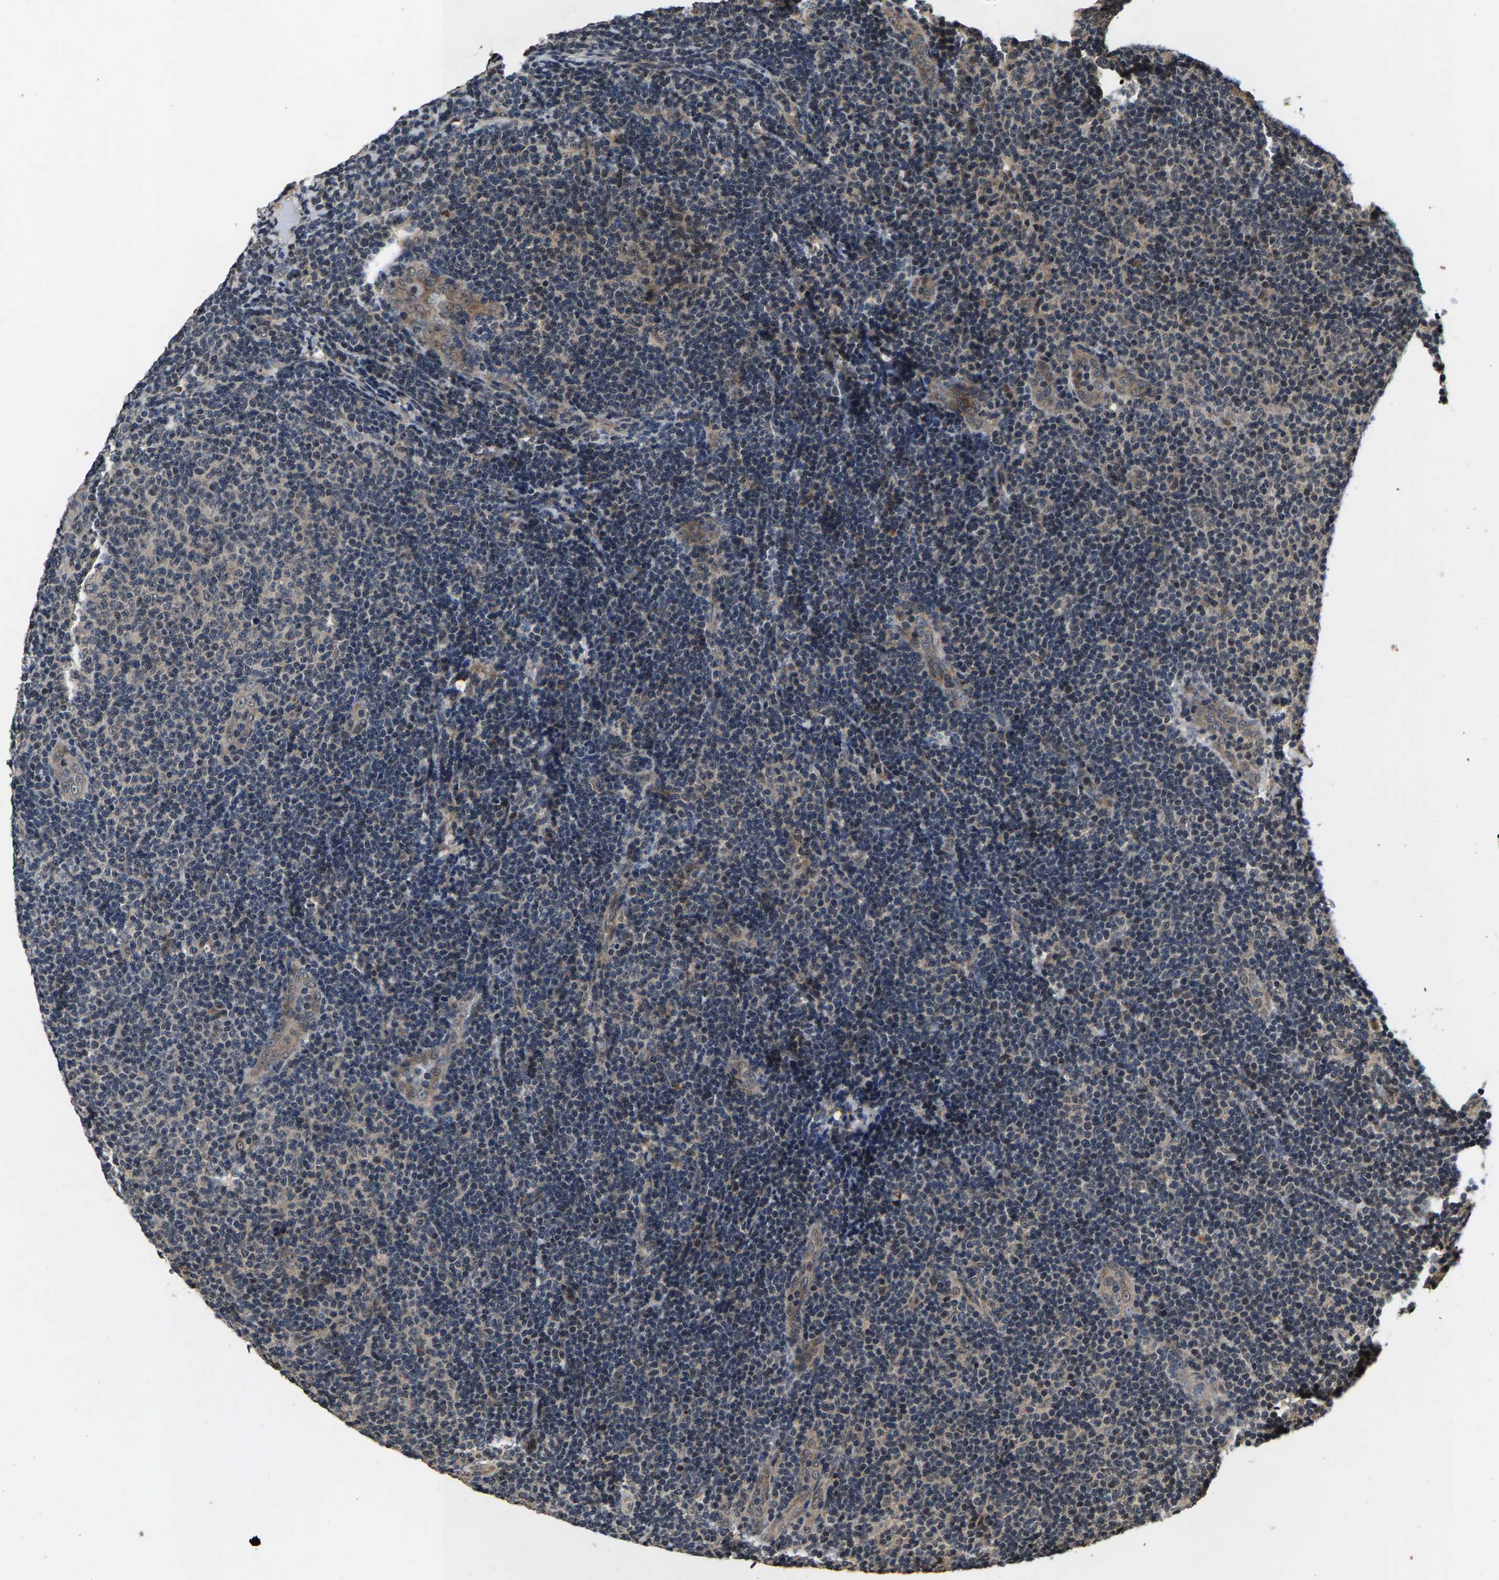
{"staining": {"intensity": "negative", "quantity": "none", "location": "none"}, "tissue": "lymphoma", "cell_type": "Tumor cells", "image_type": "cancer", "snomed": [{"axis": "morphology", "description": "Malignant lymphoma, non-Hodgkin's type, Low grade"}, {"axis": "topography", "description": "Lymph node"}], "caption": "Low-grade malignant lymphoma, non-Hodgkin's type was stained to show a protein in brown. There is no significant expression in tumor cells. (DAB immunohistochemistry (IHC), high magnification).", "gene": "HUWE1", "patient": {"sex": "male", "age": 83}}